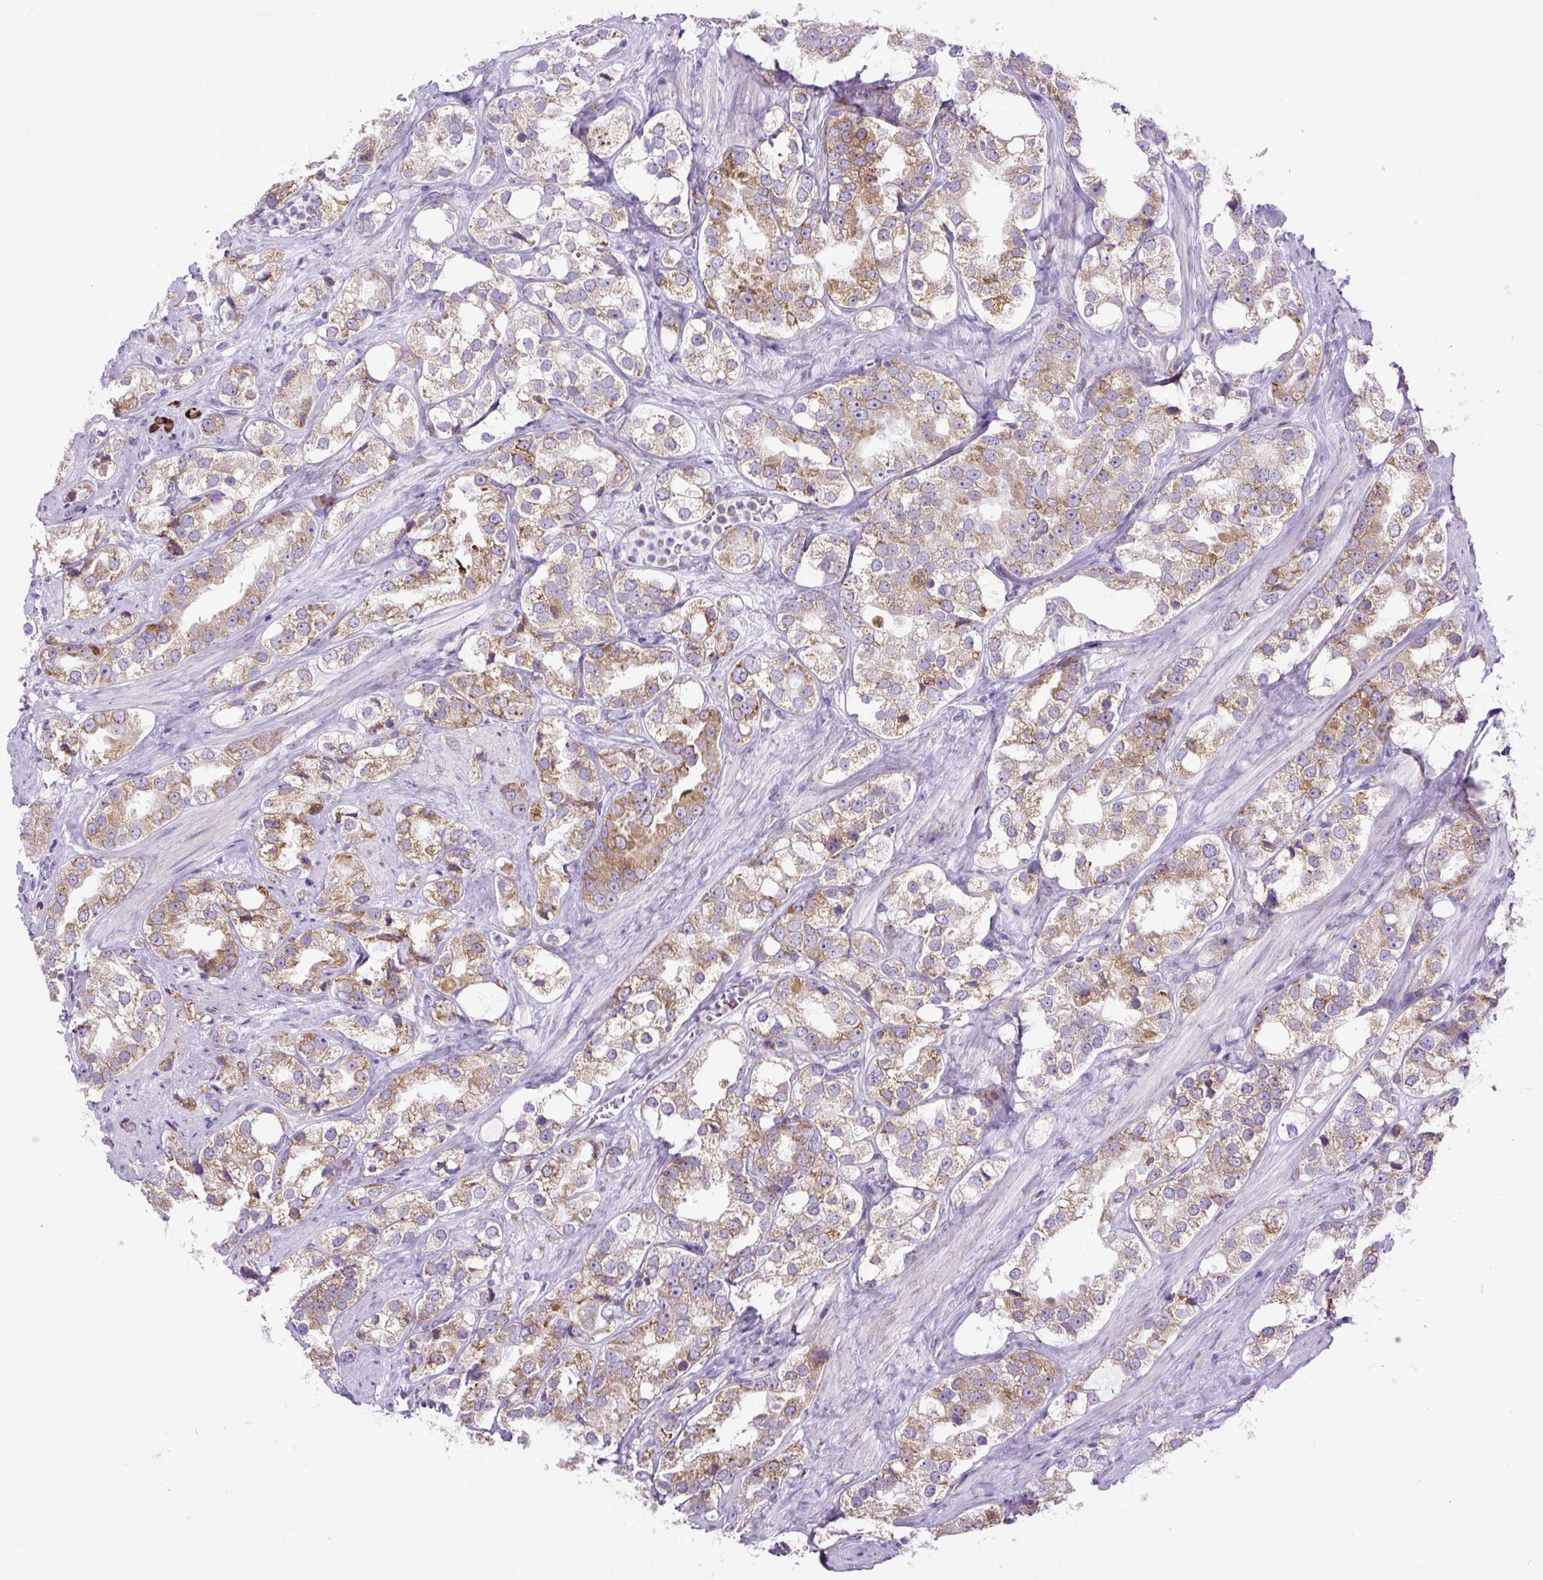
{"staining": {"intensity": "moderate", "quantity": ">75%", "location": "cytoplasmic/membranous"}, "tissue": "prostate cancer", "cell_type": "Tumor cells", "image_type": "cancer", "snomed": [{"axis": "morphology", "description": "Adenocarcinoma, NOS"}, {"axis": "topography", "description": "Prostate"}], "caption": "Protein expression analysis of human prostate cancer reveals moderate cytoplasmic/membranous staining in approximately >75% of tumor cells. The staining was performed using DAB (3,3'-diaminobenzidine) to visualize the protein expression in brown, while the nuclei were stained in blue with hematoxylin (Magnification: 20x).", "gene": "DDOST", "patient": {"sex": "male", "age": 79}}